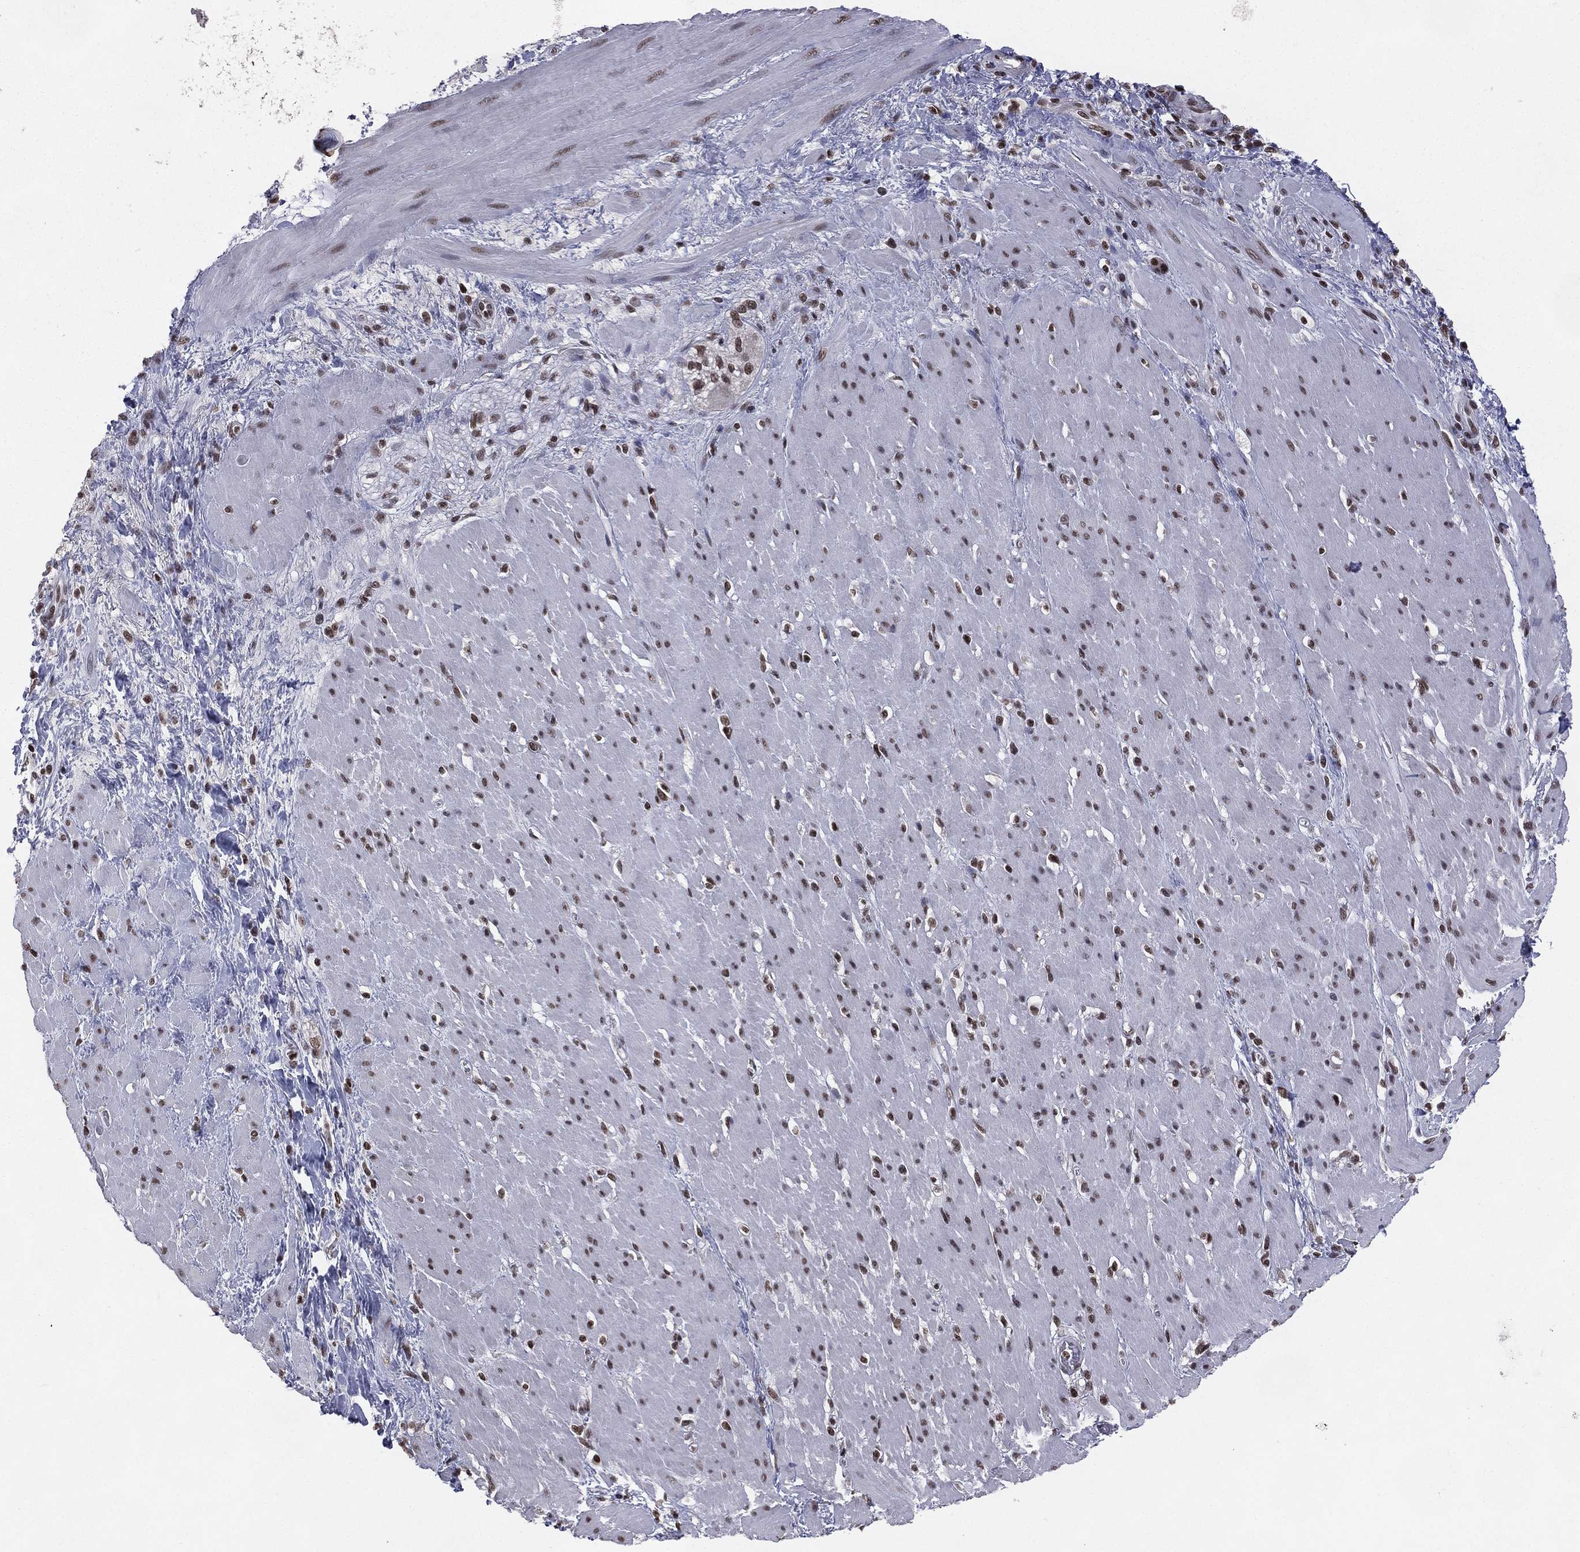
{"staining": {"intensity": "strong", "quantity": ">75%", "location": "nuclear"}, "tissue": "smooth muscle", "cell_type": "Smooth muscle cells", "image_type": "normal", "snomed": [{"axis": "morphology", "description": "Normal tissue, NOS"}, {"axis": "topography", "description": "Soft tissue"}, {"axis": "topography", "description": "Smooth muscle"}], "caption": "Immunohistochemistry histopathology image of normal smooth muscle: human smooth muscle stained using immunohistochemistry (IHC) exhibits high levels of strong protein expression localized specifically in the nuclear of smooth muscle cells, appearing as a nuclear brown color.", "gene": "RFX7", "patient": {"sex": "male", "age": 72}}